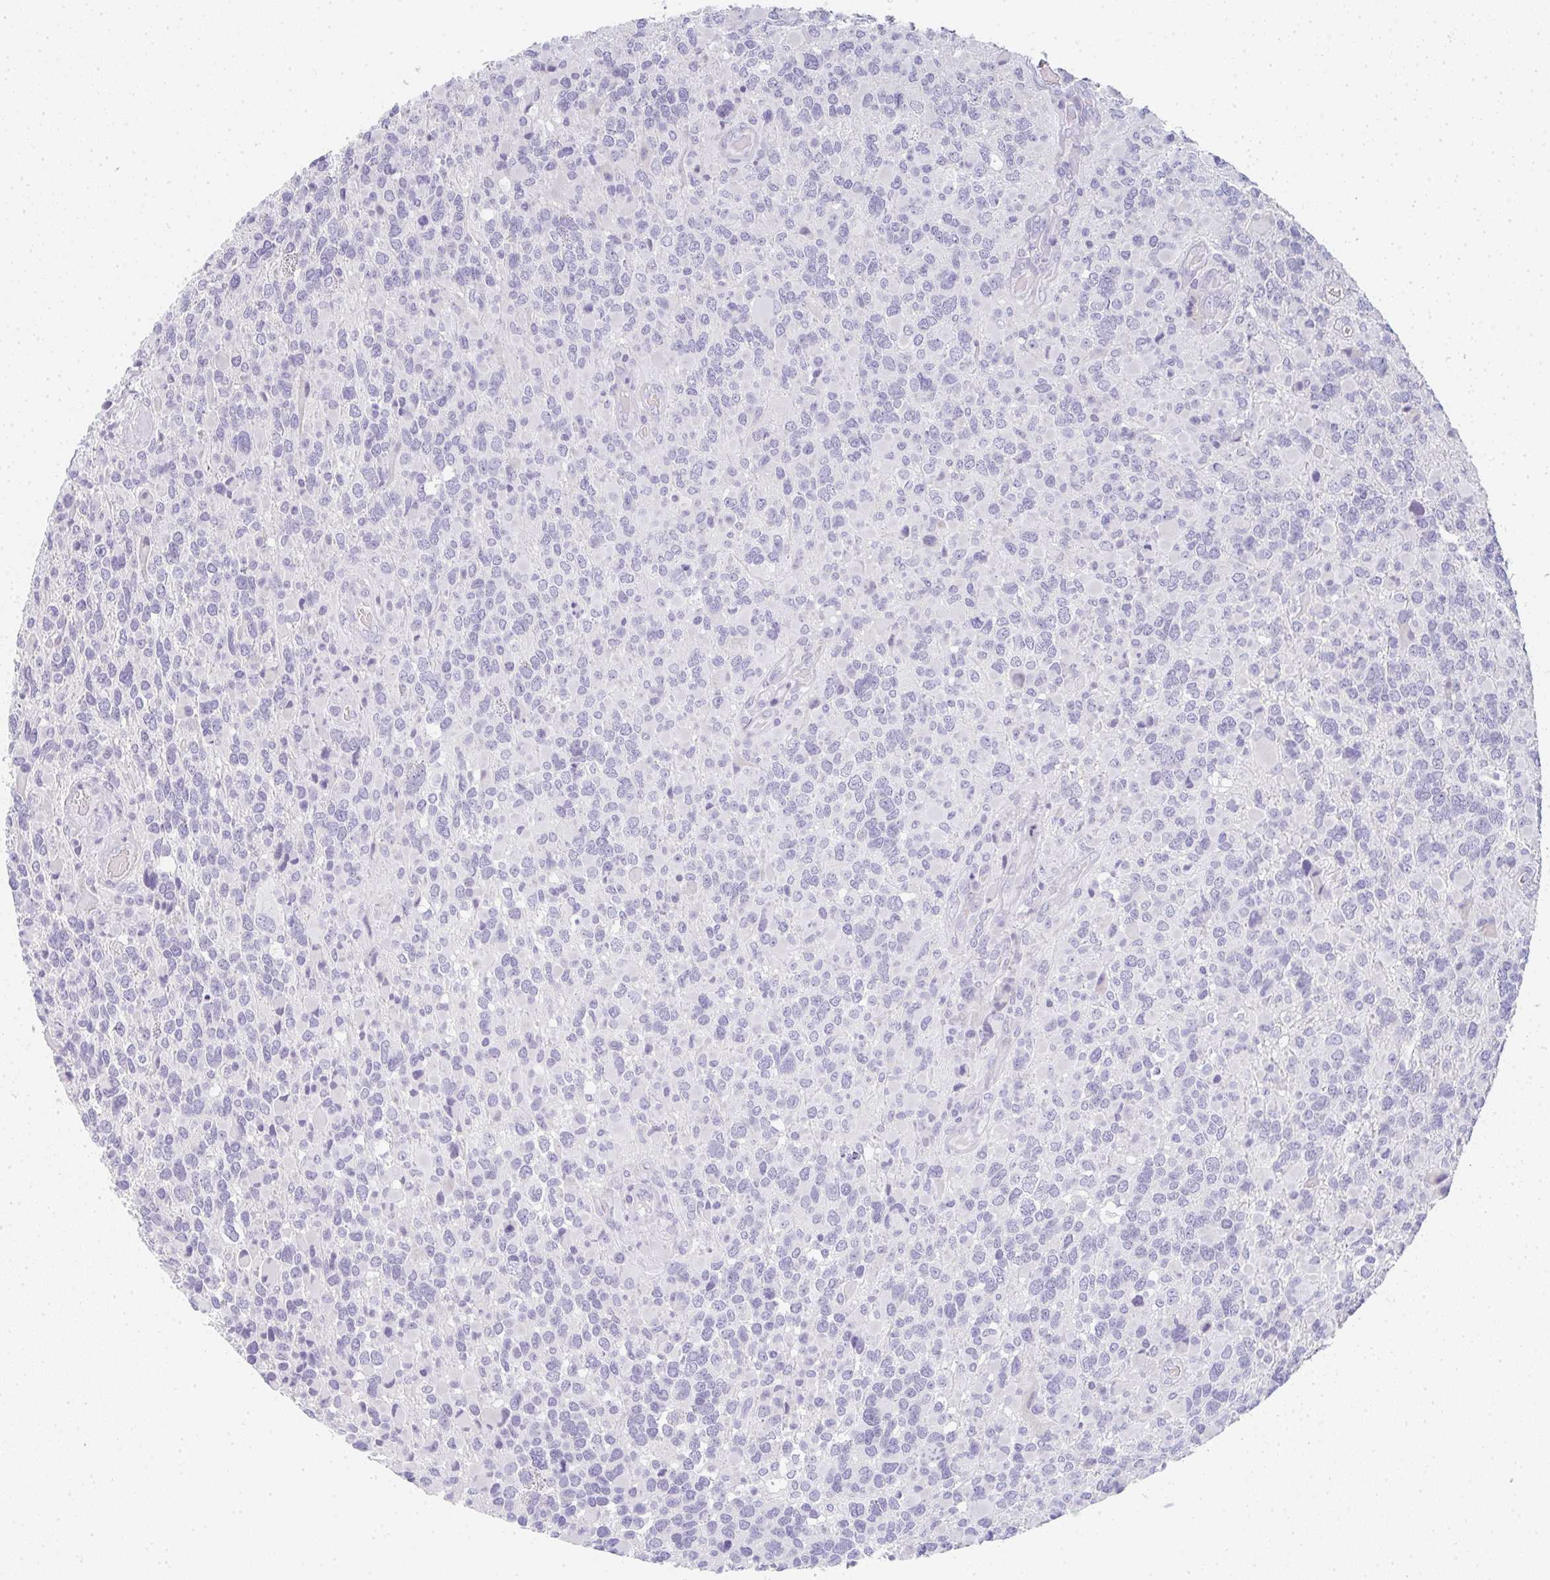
{"staining": {"intensity": "negative", "quantity": "none", "location": "none"}, "tissue": "glioma", "cell_type": "Tumor cells", "image_type": "cancer", "snomed": [{"axis": "morphology", "description": "Glioma, malignant, High grade"}, {"axis": "topography", "description": "Brain"}], "caption": "Immunohistochemical staining of human malignant glioma (high-grade) demonstrates no significant expression in tumor cells.", "gene": "NEU2", "patient": {"sex": "female", "age": 40}}